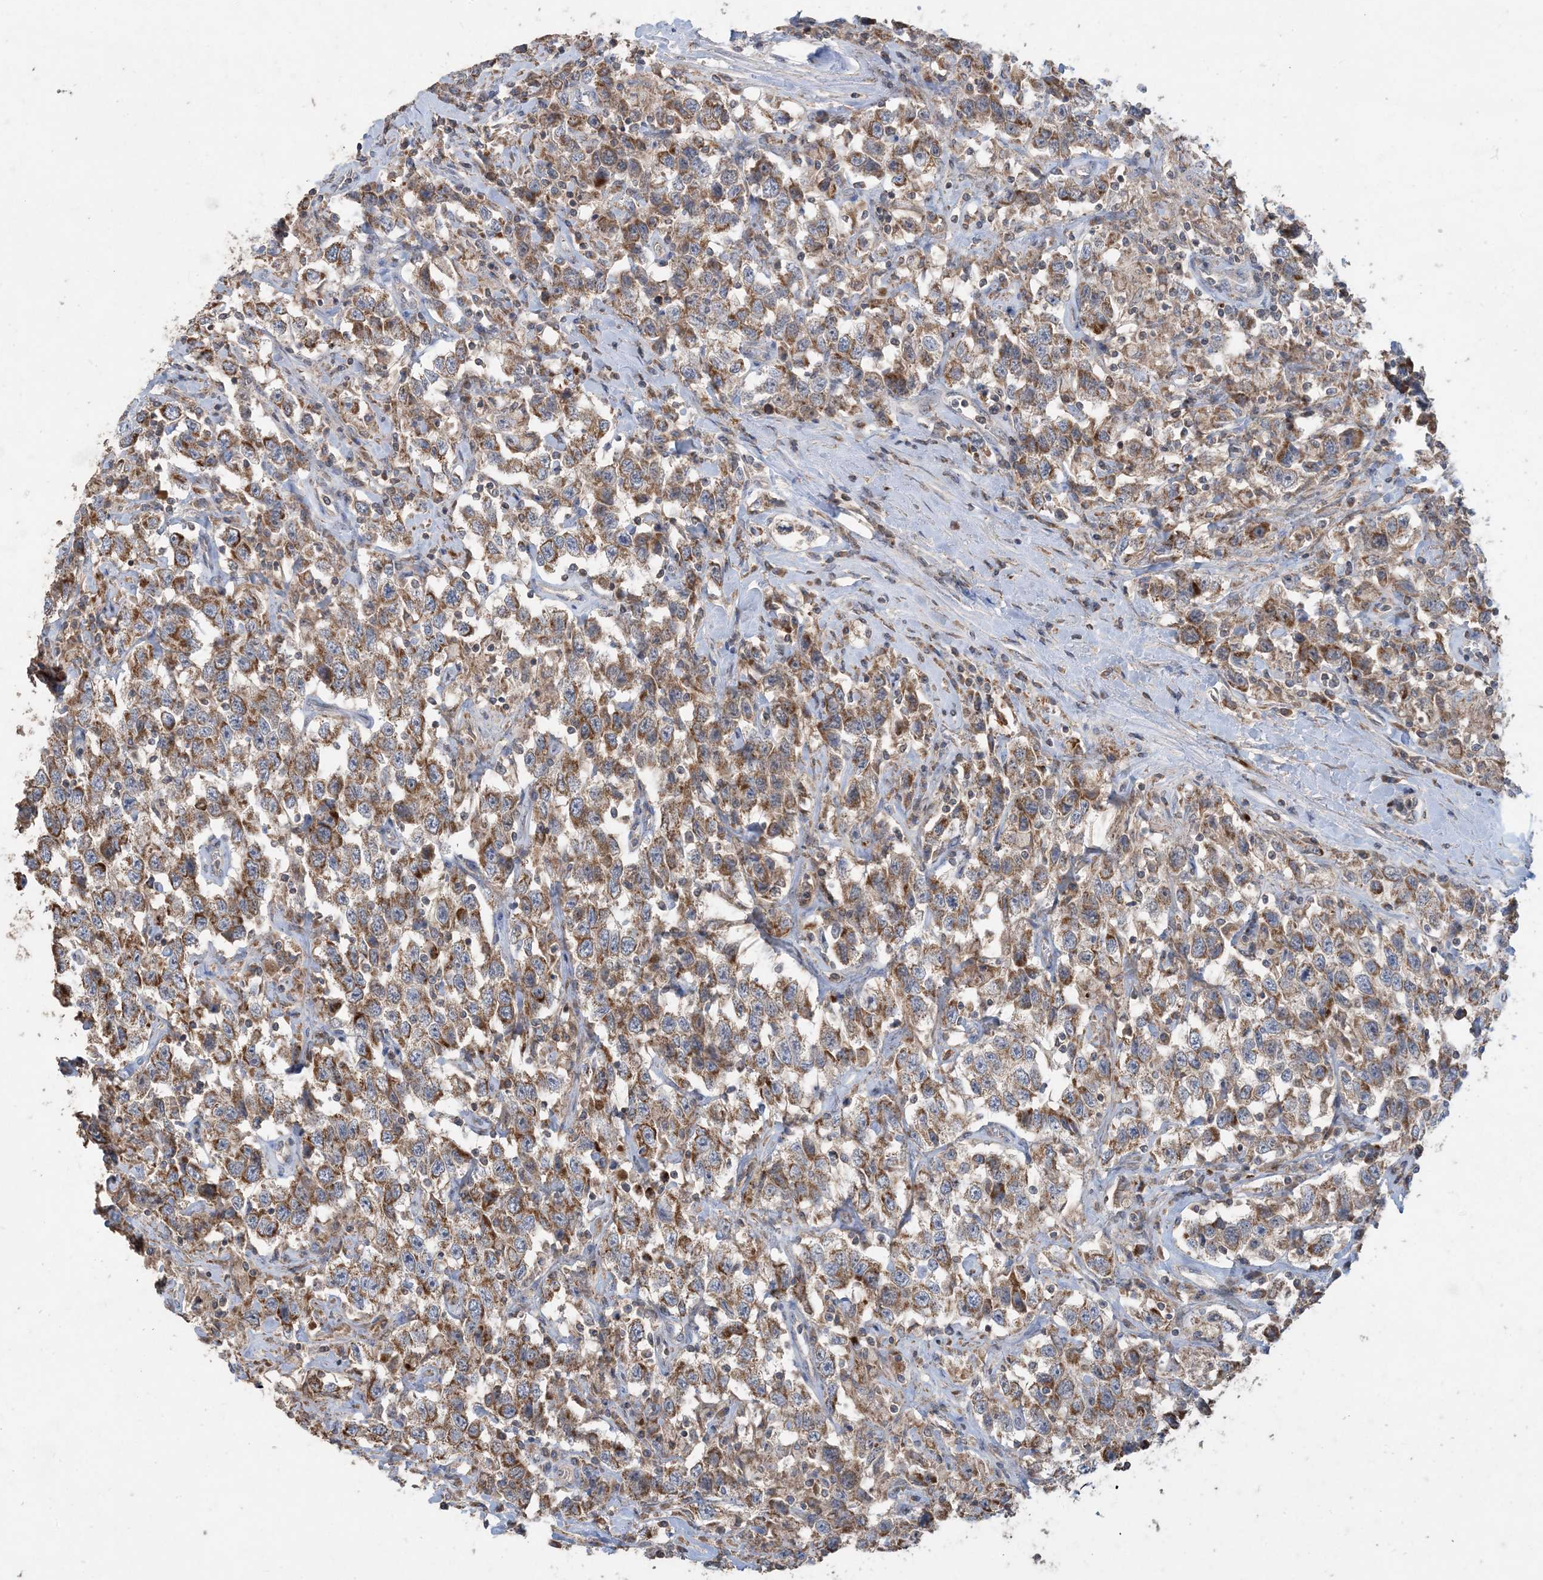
{"staining": {"intensity": "moderate", "quantity": ">75%", "location": "cytoplasmic/membranous"}, "tissue": "testis cancer", "cell_type": "Tumor cells", "image_type": "cancer", "snomed": [{"axis": "morphology", "description": "Seminoma, NOS"}, {"axis": "topography", "description": "Testis"}], "caption": "Immunohistochemistry (IHC) of testis cancer displays medium levels of moderate cytoplasmic/membranous positivity in approximately >75% of tumor cells. The staining is performed using DAB (3,3'-diaminobenzidine) brown chromogen to label protein expression. The nuclei are counter-stained blue using hematoxylin.", "gene": "ECHDC1", "patient": {"sex": "male", "age": 41}}